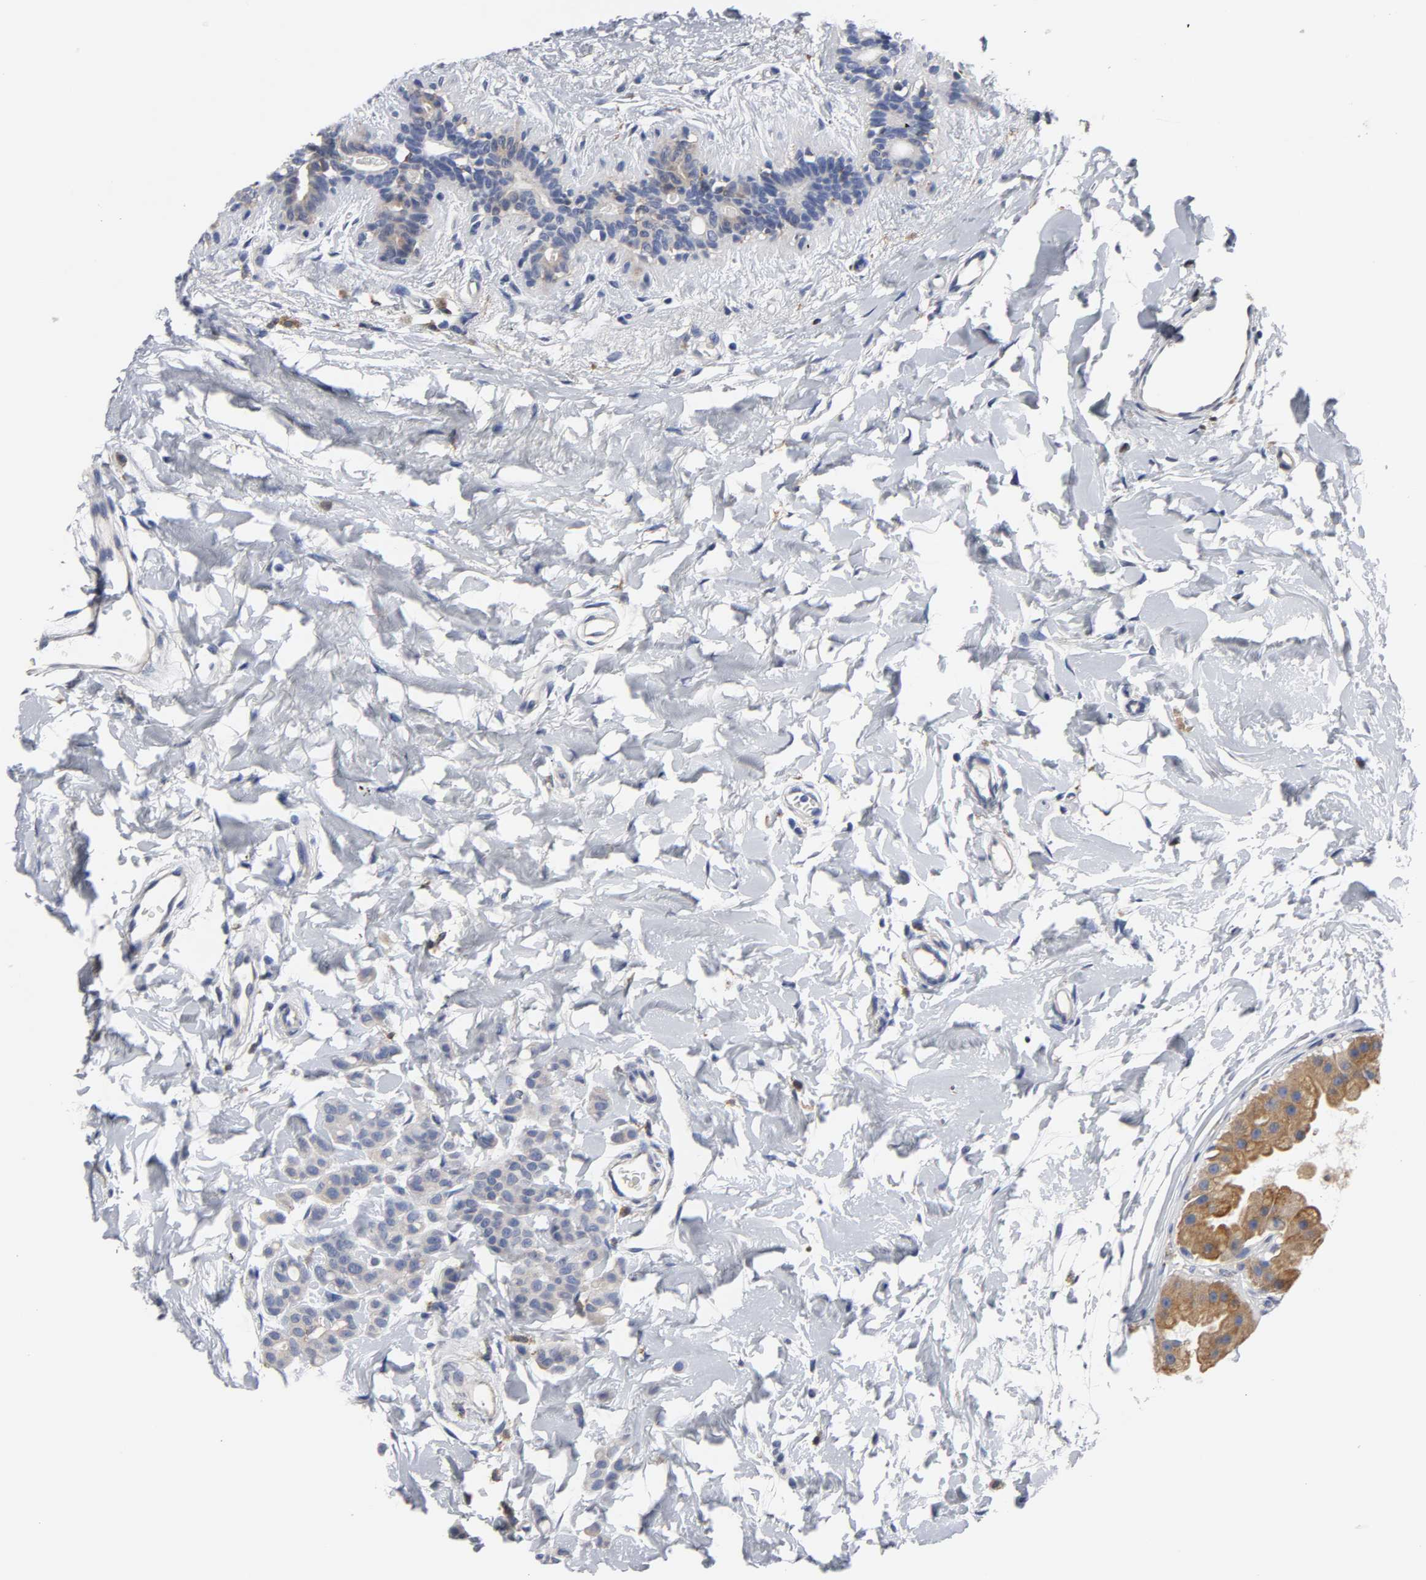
{"staining": {"intensity": "moderate", "quantity": "<25%", "location": "cytoplasmic/membranous"}, "tissue": "breast cancer", "cell_type": "Tumor cells", "image_type": "cancer", "snomed": [{"axis": "morphology", "description": "Lobular carcinoma, in situ"}, {"axis": "morphology", "description": "Lobular carcinoma"}, {"axis": "topography", "description": "Breast"}], "caption": "High-magnification brightfield microscopy of breast cancer (lobular carcinoma in situ) stained with DAB (3,3'-diaminobenzidine) (brown) and counterstained with hematoxylin (blue). tumor cells exhibit moderate cytoplasmic/membranous positivity is seen in about<25% of cells.", "gene": "HCK", "patient": {"sex": "female", "age": 41}}